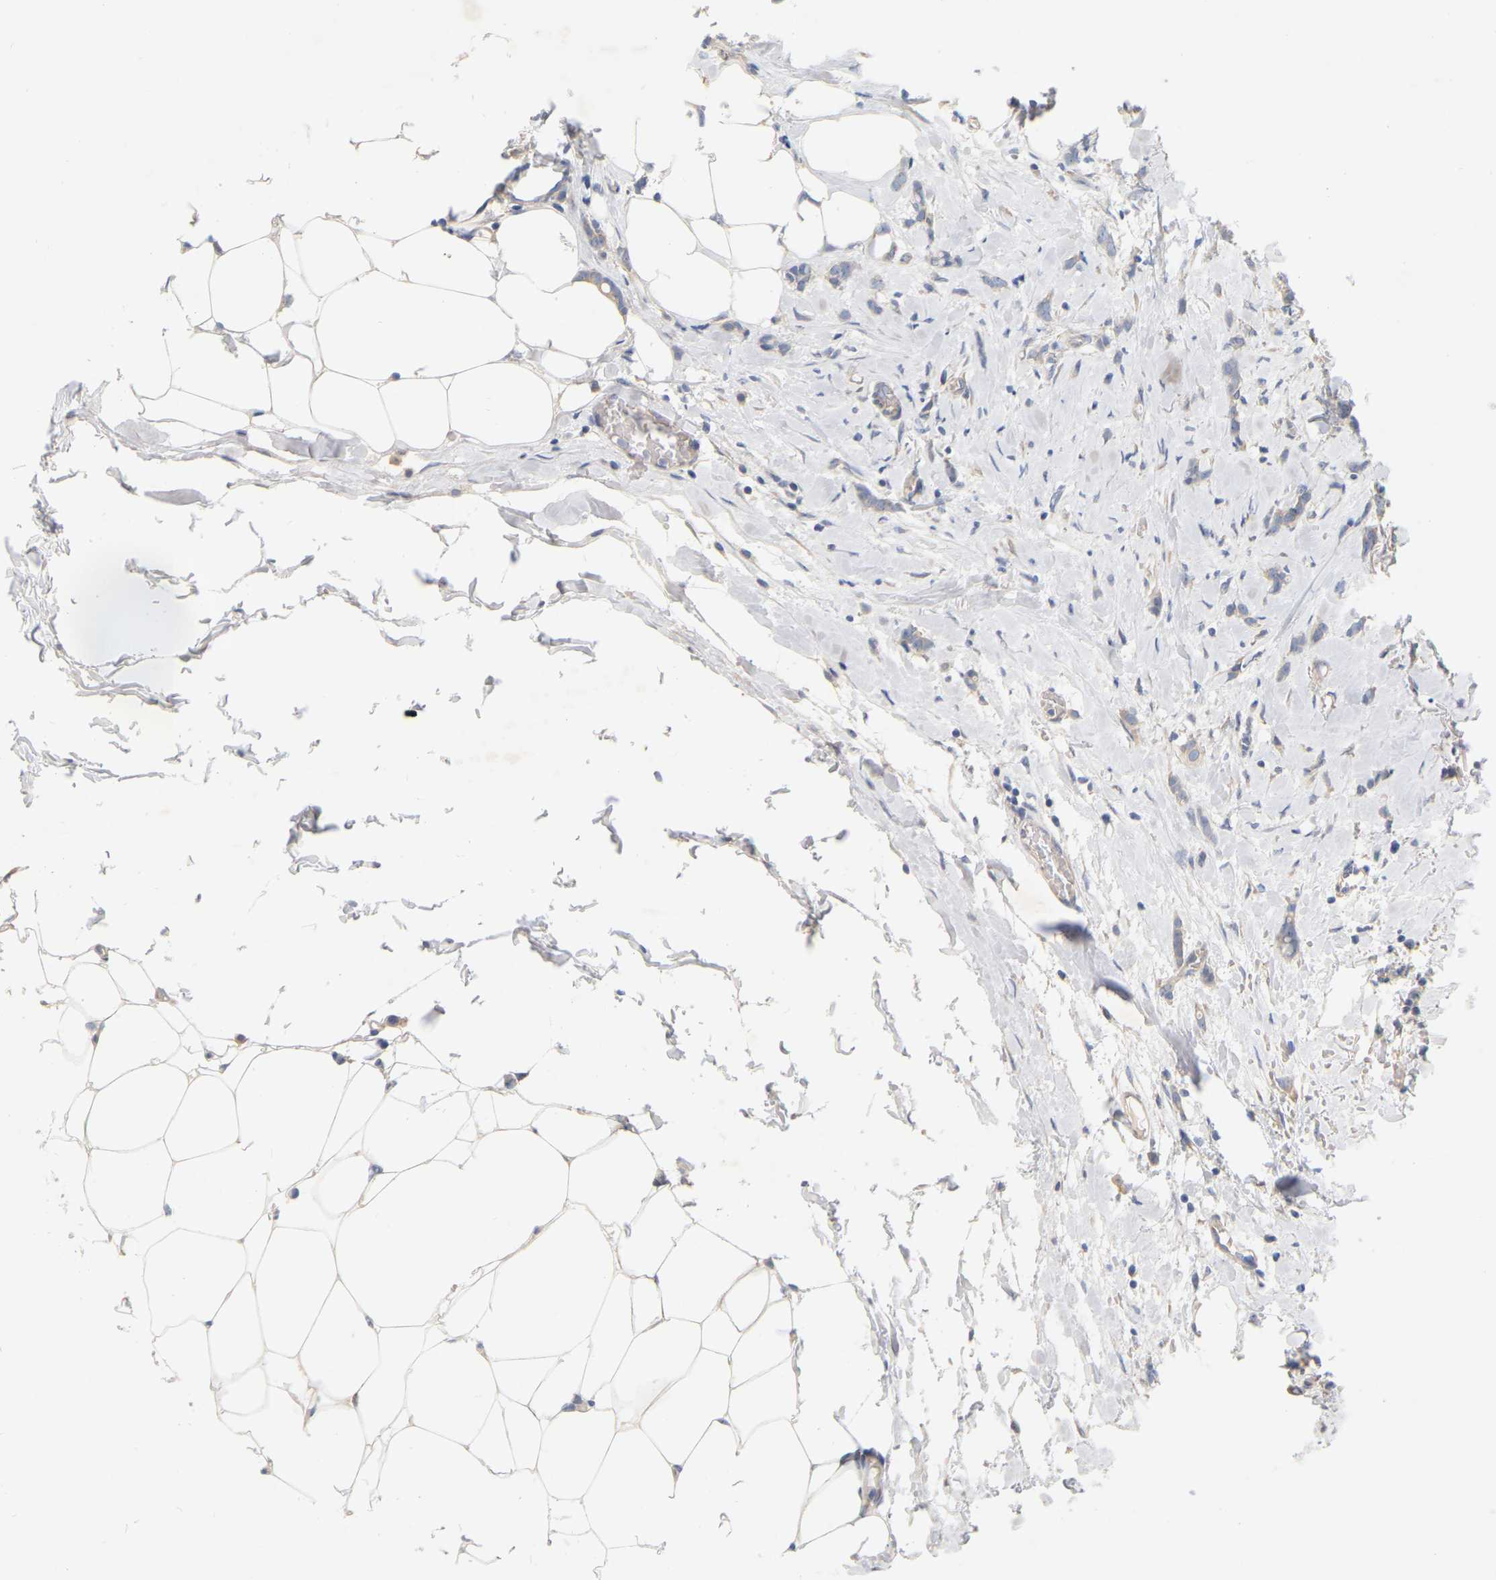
{"staining": {"intensity": "weak", "quantity": "<25%", "location": "cytoplasmic/membranous"}, "tissue": "breast cancer", "cell_type": "Tumor cells", "image_type": "cancer", "snomed": [{"axis": "morphology", "description": "Lobular carcinoma, in situ"}, {"axis": "morphology", "description": "Lobular carcinoma"}, {"axis": "topography", "description": "Breast"}], "caption": "This micrograph is of breast cancer (lobular carcinoma) stained with immunohistochemistry (IHC) to label a protein in brown with the nuclei are counter-stained blue. There is no positivity in tumor cells.", "gene": "MINDY4", "patient": {"sex": "female", "age": 41}}